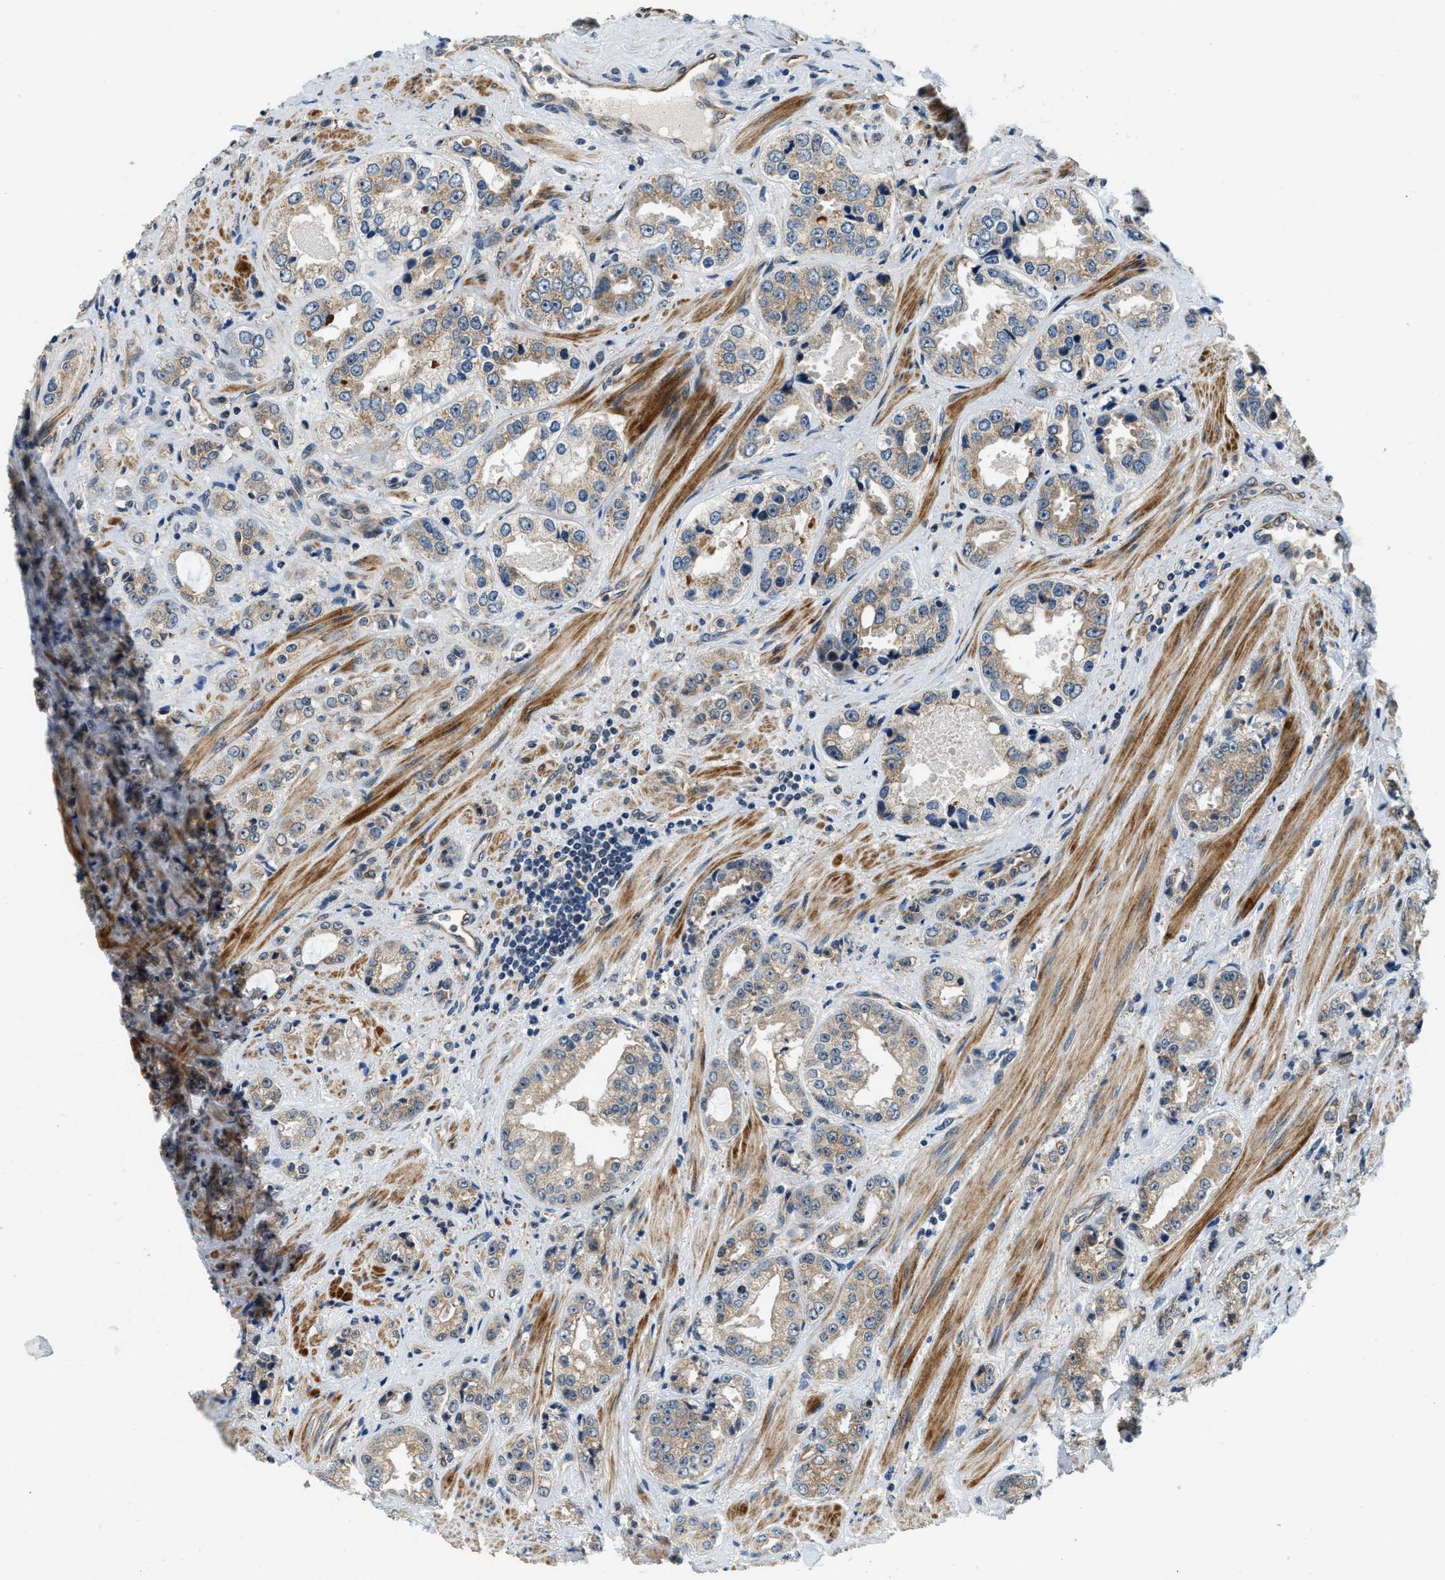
{"staining": {"intensity": "moderate", "quantity": "25%-75%", "location": "cytoplasmic/membranous"}, "tissue": "prostate cancer", "cell_type": "Tumor cells", "image_type": "cancer", "snomed": [{"axis": "morphology", "description": "Adenocarcinoma, High grade"}, {"axis": "topography", "description": "Prostate"}], "caption": "Immunohistochemistry (IHC) (DAB (3,3'-diaminobenzidine)) staining of prostate cancer (adenocarcinoma (high-grade)) displays moderate cytoplasmic/membranous protein expression in approximately 25%-75% of tumor cells.", "gene": "ALOX12", "patient": {"sex": "male", "age": 61}}